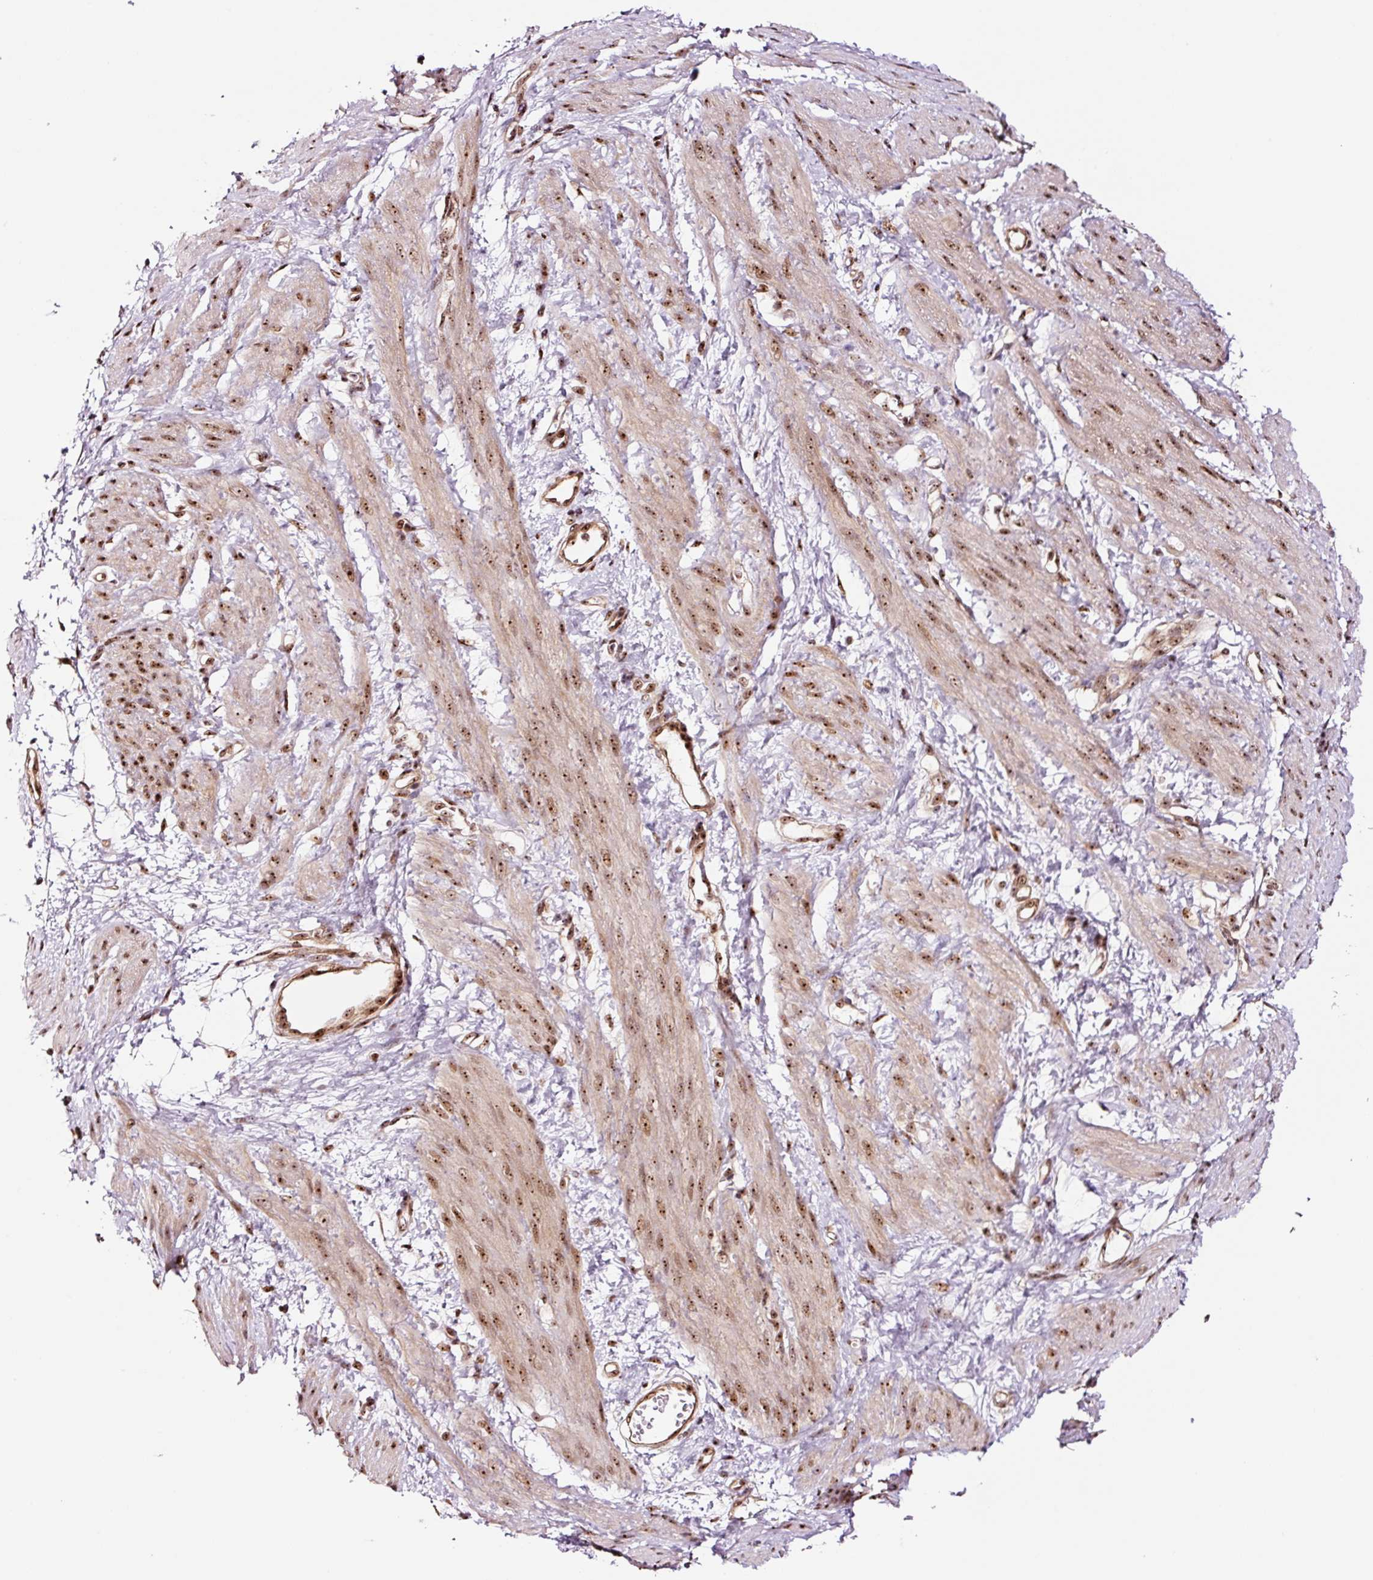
{"staining": {"intensity": "moderate", "quantity": ">75%", "location": "nuclear"}, "tissue": "smooth muscle", "cell_type": "Smooth muscle cells", "image_type": "normal", "snomed": [{"axis": "morphology", "description": "Normal tissue, NOS"}, {"axis": "topography", "description": "Smooth muscle"}, {"axis": "topography", "description": "Uterus"}], "caption": "A medium amount of moderate nuclear expression is identified in about >75% of smooth muscle cells in normal smooth muscle.", "gene": "GNL3", "patient": {"sex": "female", "age": 39}}